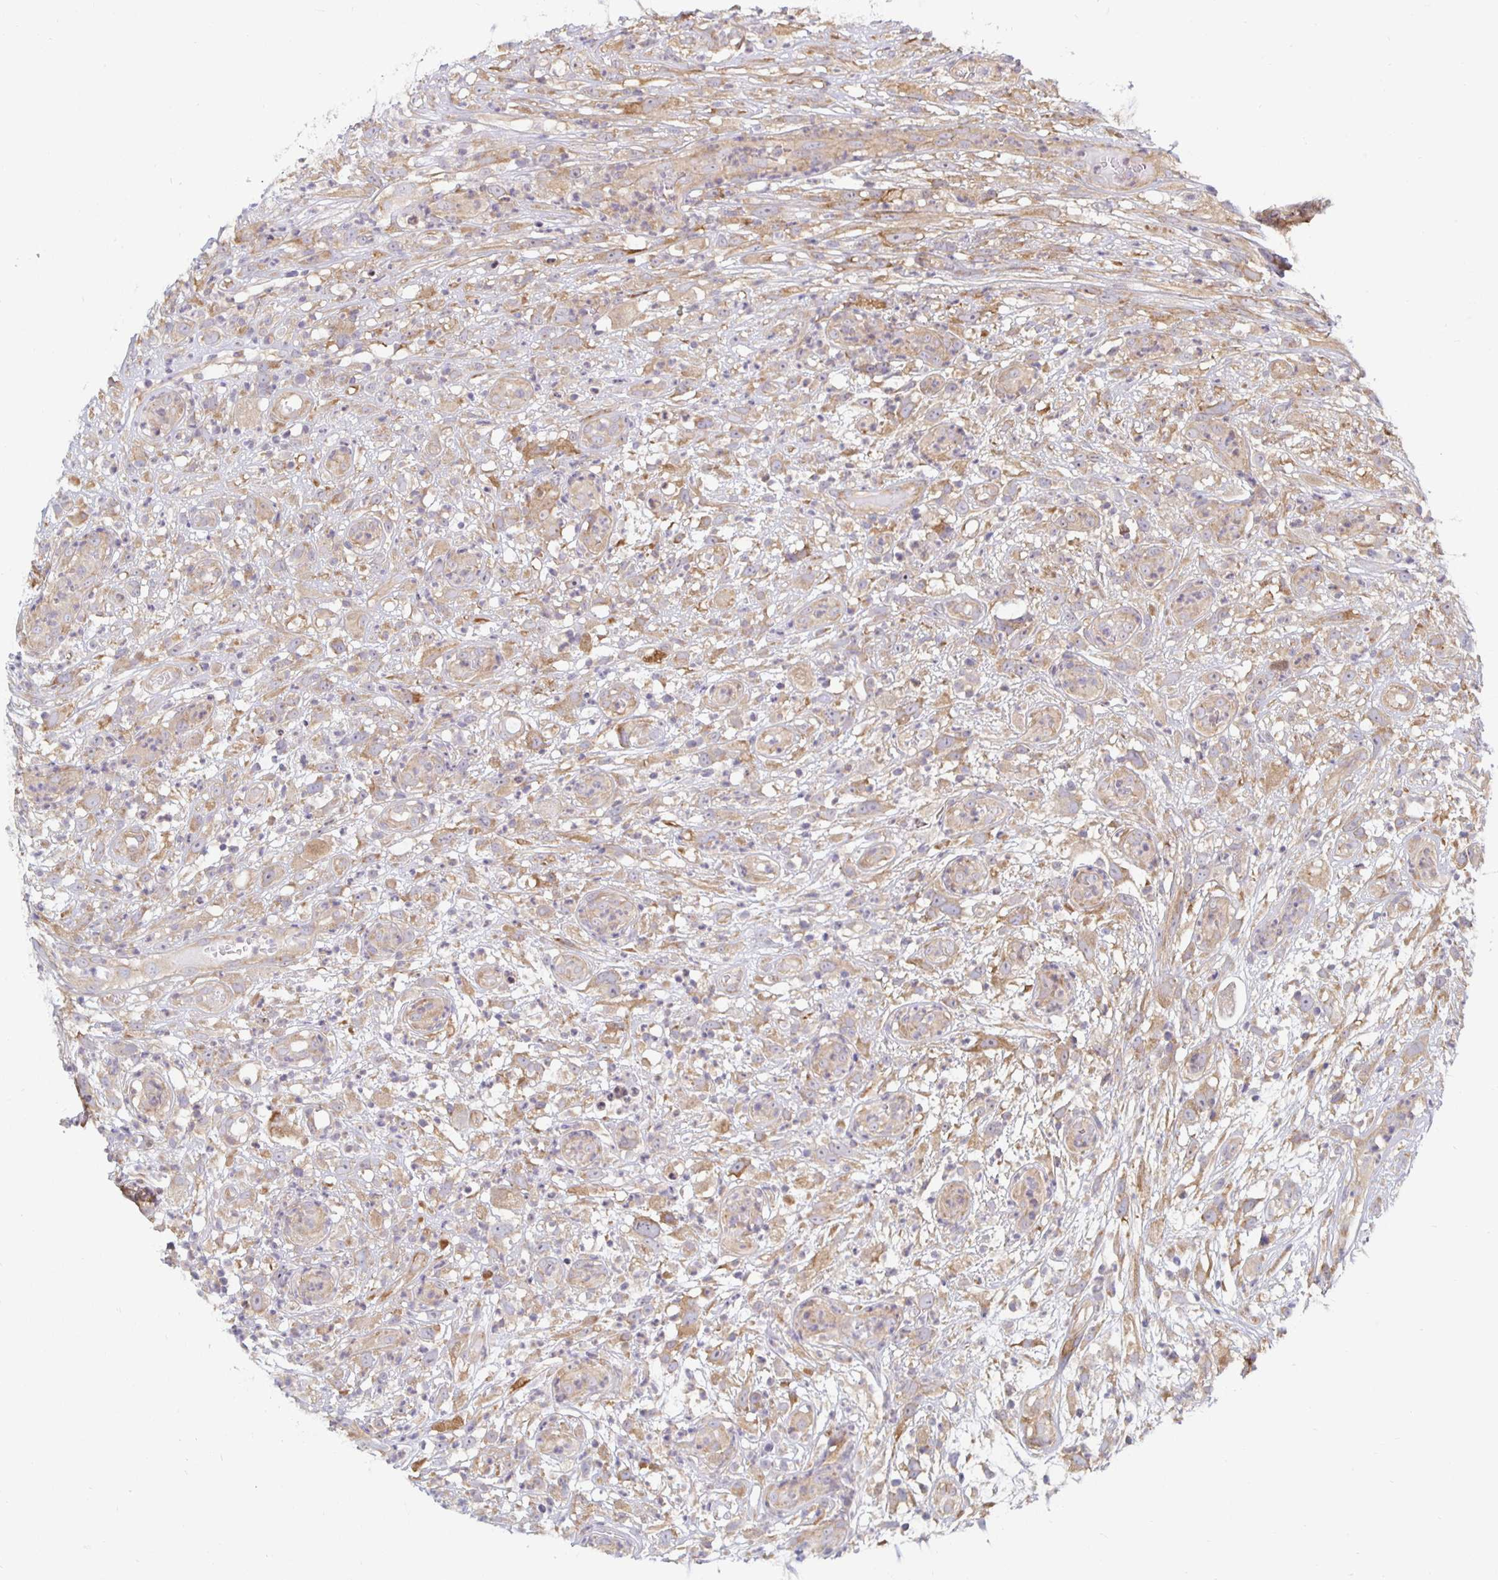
{"staining": {"intensity": "moderate", "quantity": ">75%", "location": "cytoplasmic/membranous"}, "tissue": "head and neck cancer", "cell_type": "Tumor cells", "image_type": "cancer", "snomed": [{"axis": "morphology", "description": "Squamous cell carcinoma, NOS"}, {"axis": "topography", "description": "Head-Neck"}], "caption": "Head and neck squamous cell carcinoma stained for a protein shows moderate cytoplasmic/membranous positivity in tumor cells.", "gene": "PDAP1", "patient": {"sex": "male", "age": 65}}